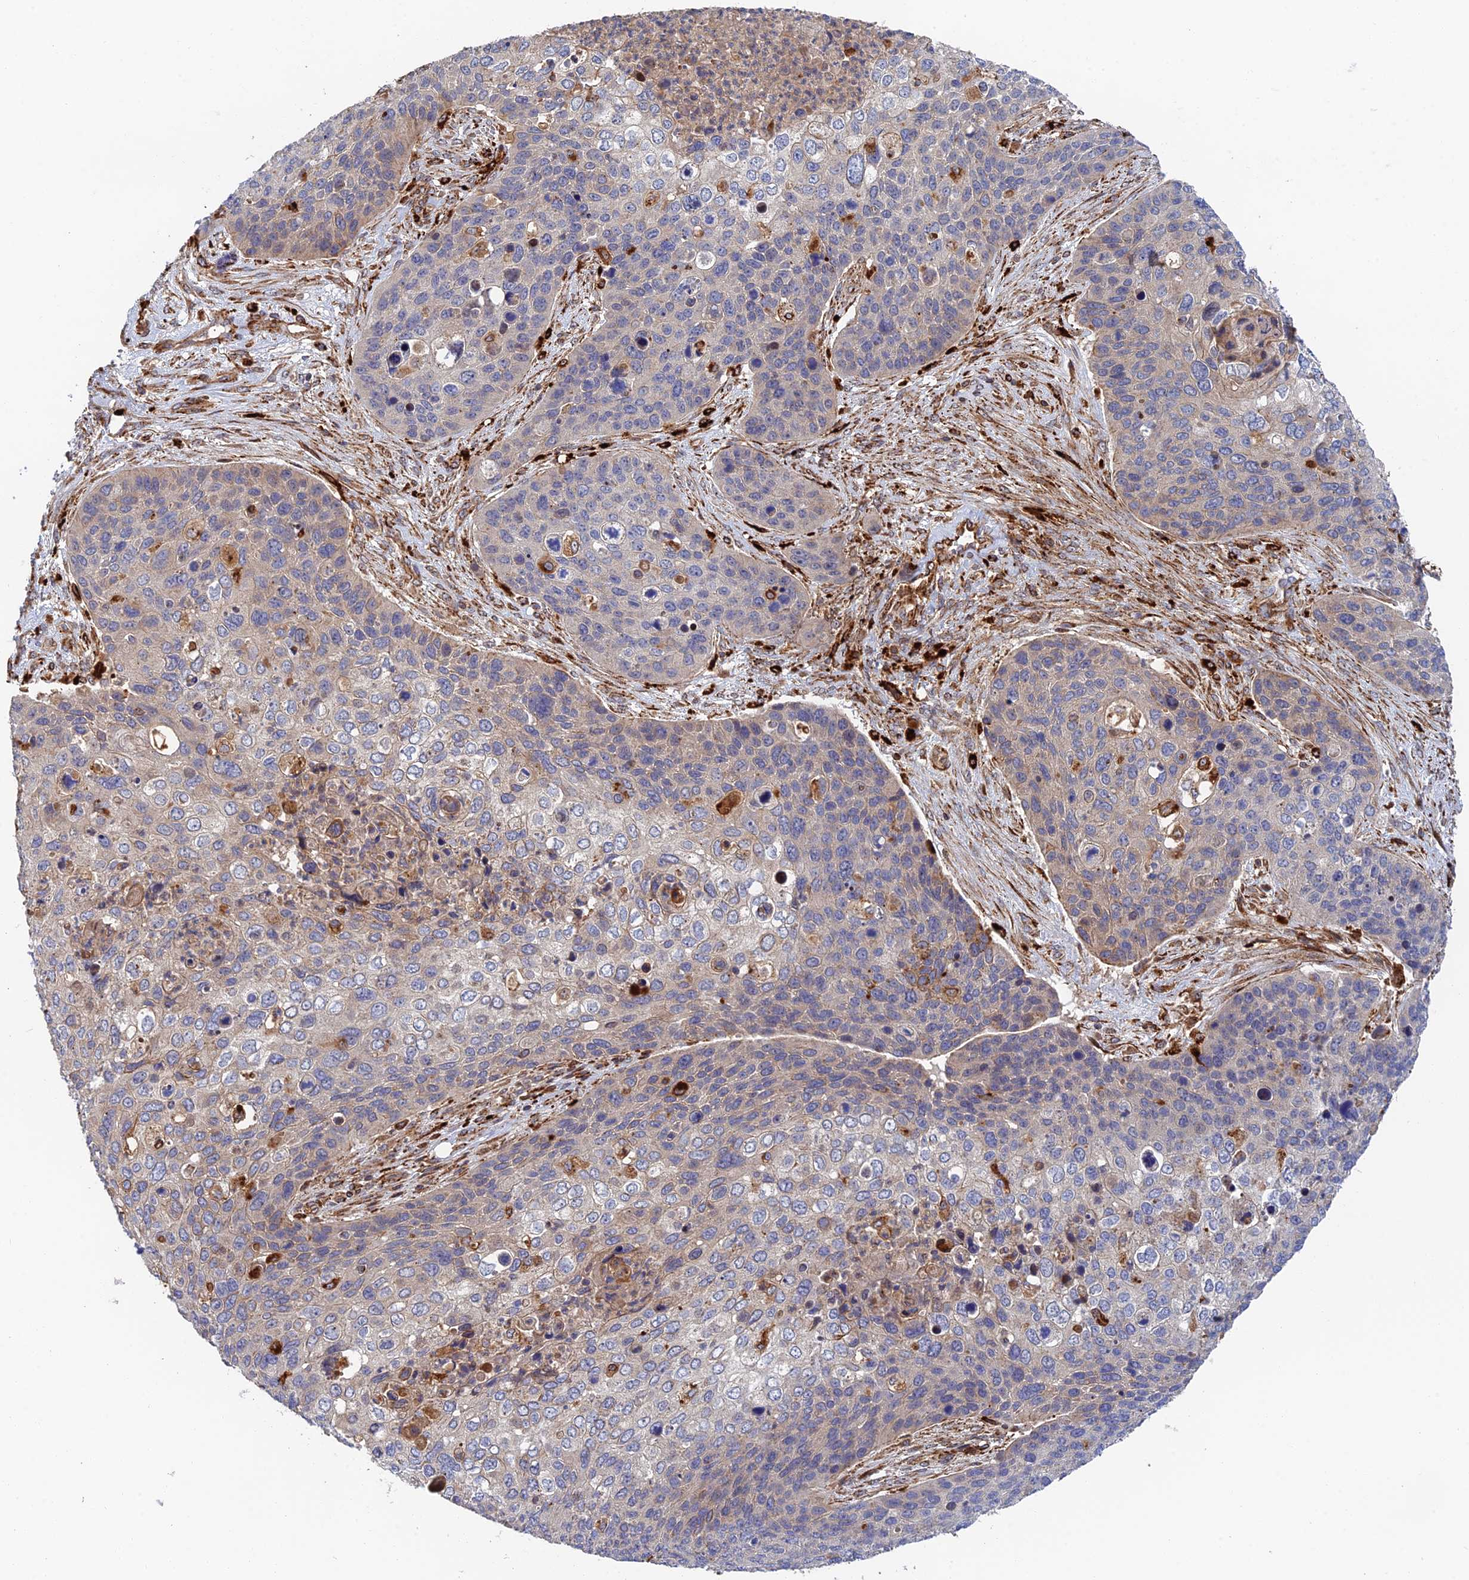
{"staining": {"intensity": "moderate", "quantity": "<25%", "location": "cytoplasmic/membranous"}, "tissue": "skin cancer", "cell_type": "Tumor cells", "image_type": "cancer", "snomed": [{"axis": "morphology", "description": "Basal cell carcinoma"}, {"axis": "topography", "description": "Skin"}], "caption": "DAB immunohistochemical staining of skin basal cell carcinoma demonstrates moderate cytoplasmic/membranous protein staining in about <25% of tumor cells.", "gene": "PPP2R3C", "patient": {"sex": "female", "age": 74}}